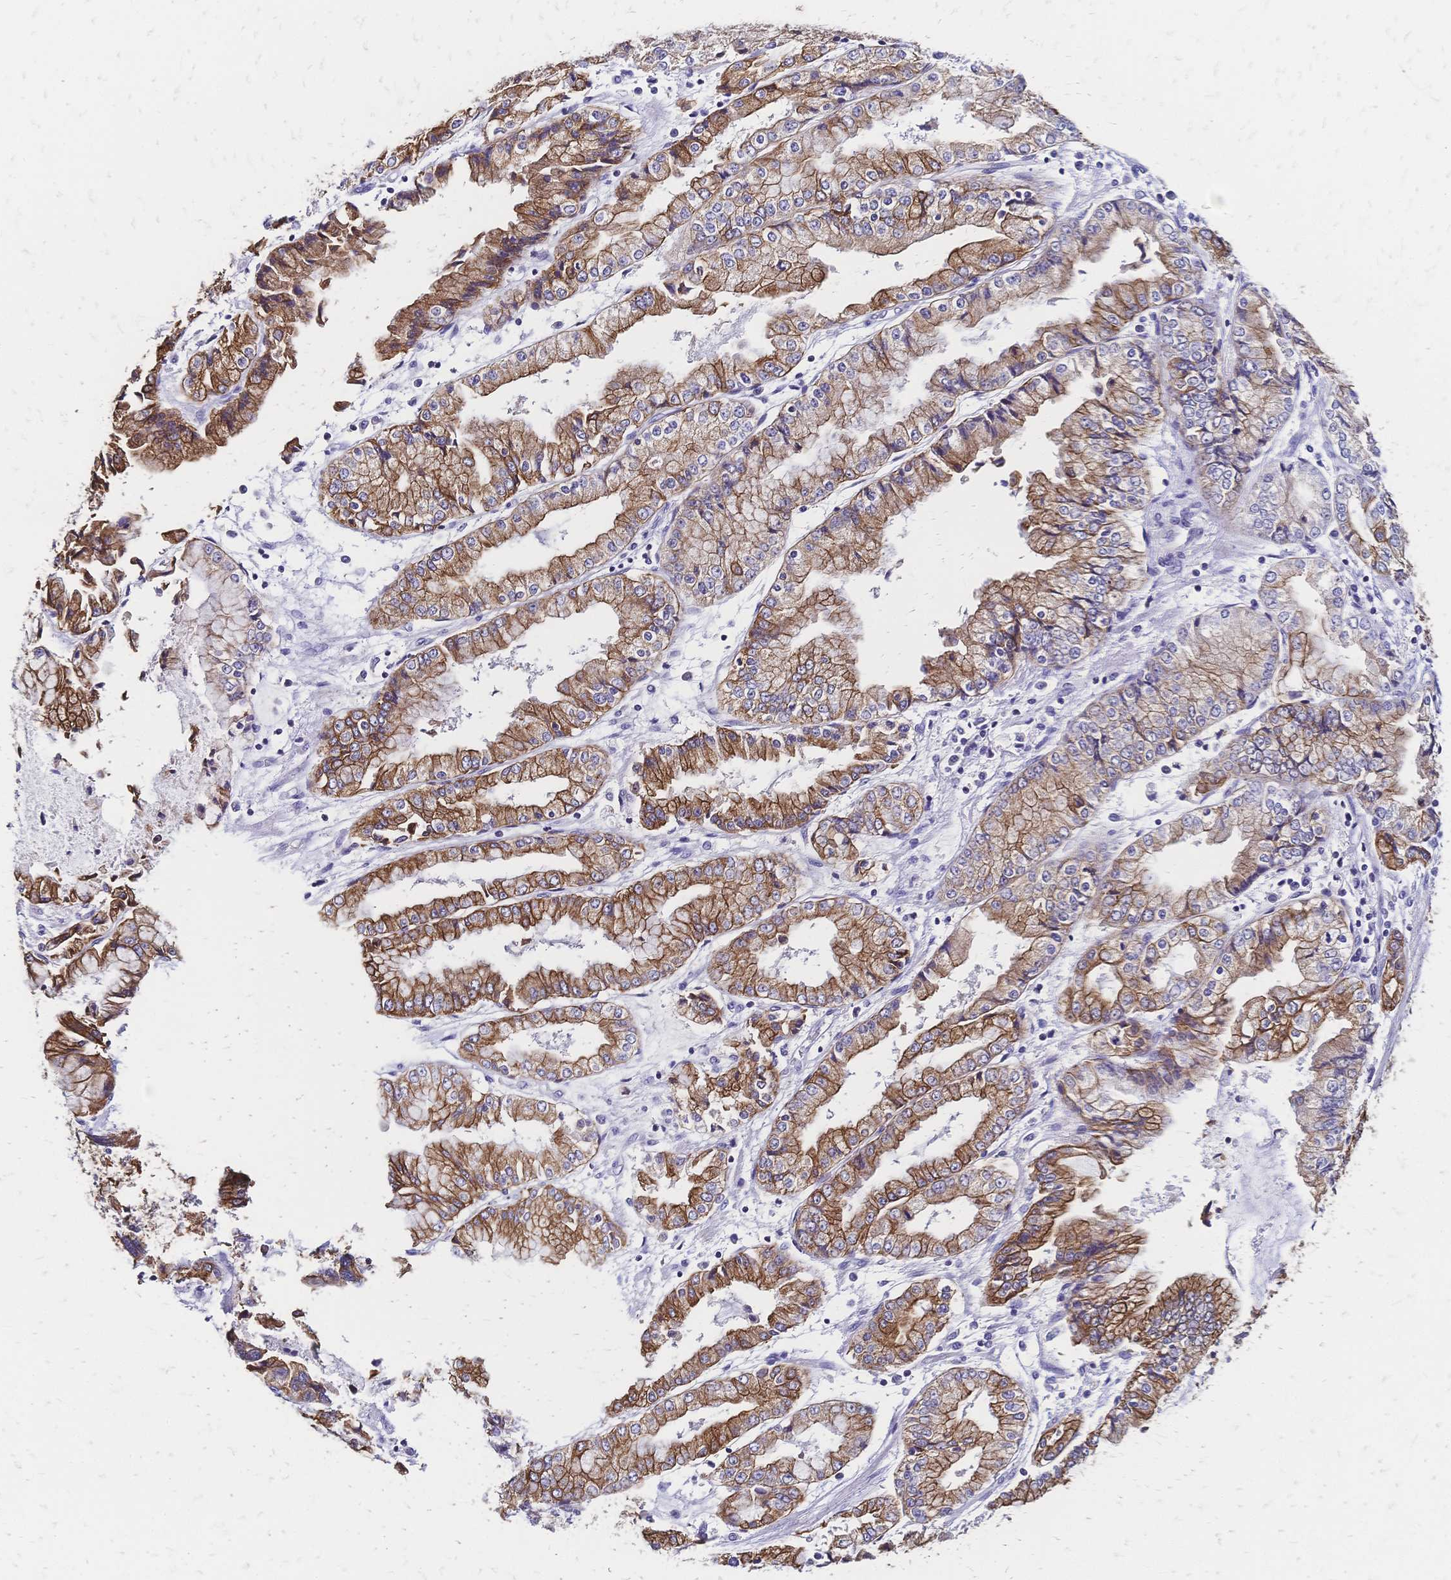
{"staining": {"intensity": "moderate", "quantity": ">75%", "location": "cytoplasmic/membranous"}, "tissue": "stomach cancer", "cell_type": "Tumor cells", "image_type": "cancer", "snomed": [{"axis": "morphology", "description": "Adenocarcinoma, NOS"}, {"axis": "topography", "description": "Stomach, upper"}], "caption": "Immunohistochemical staining of adenocarcinoma (stomach) demonstrates medium levels of moderate cytoplasmic/membranous staining in about >75% of tumor cells.", "gene": "DTNB", "patient": {"sex": "female", "age": 74}}